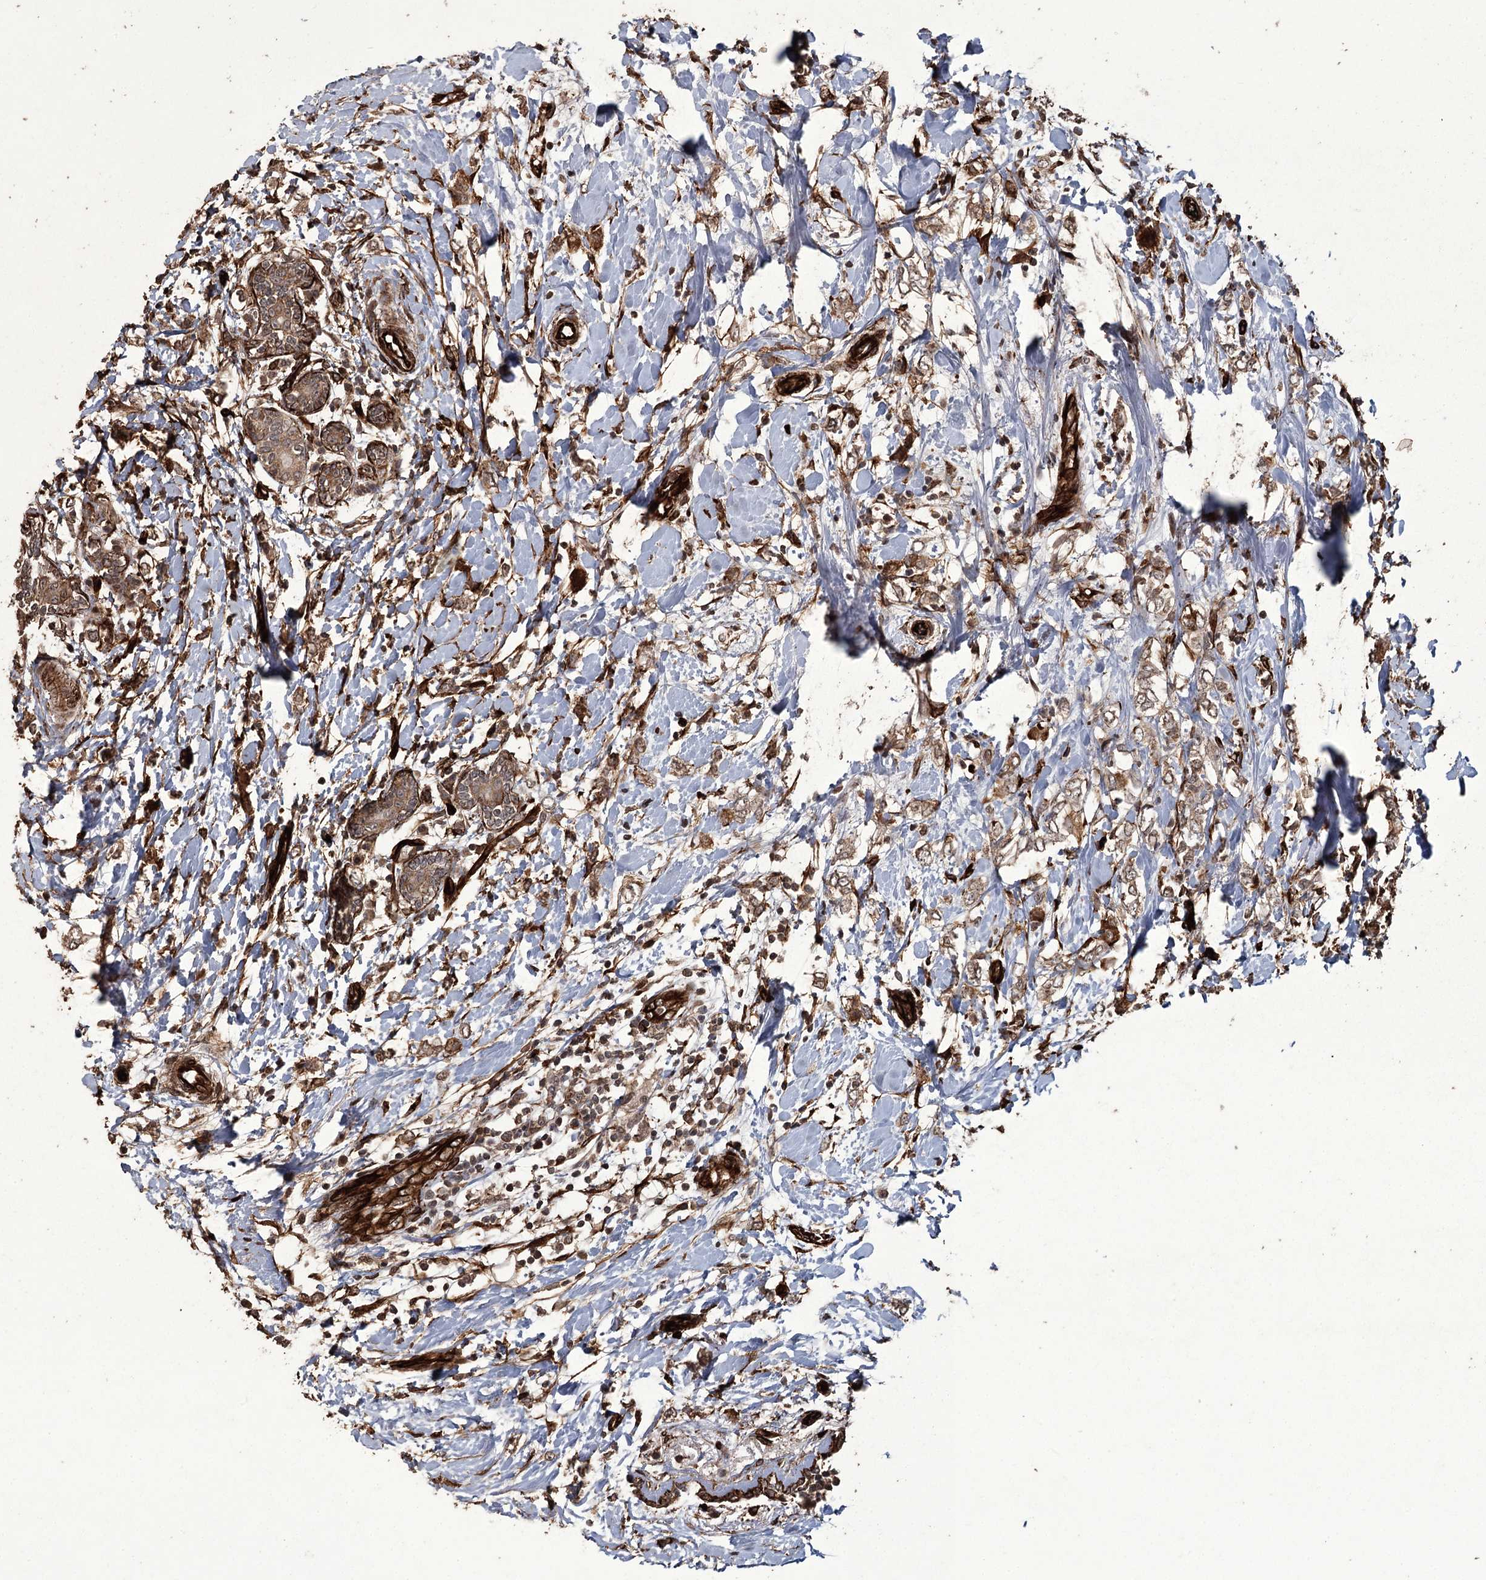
{"staining": {"intensity": "moderate", "quantity": ">75%", "location": "cytoplasmic/membranous"}, "tissue": "breast cancer", "cell_type": "Tumor cells", "image_type": "cancer", "snomed": [{"axis": "morphology", "description": "Normal tissue, NOS"}, {"axis": "morphology", "description": "Lobular carcinoma"}, {"axis": "topography", "description": "Breast"}], "caption": "An IHC micrograph of neoplastic tissue is shown. Protein staining in brown shows moderate cytoplasmic/membranous positivity in lobular carcinoma (breast) within tumor cells.", "gene": "RPAP3", "patient": {"sex": "female", "age": 47}}